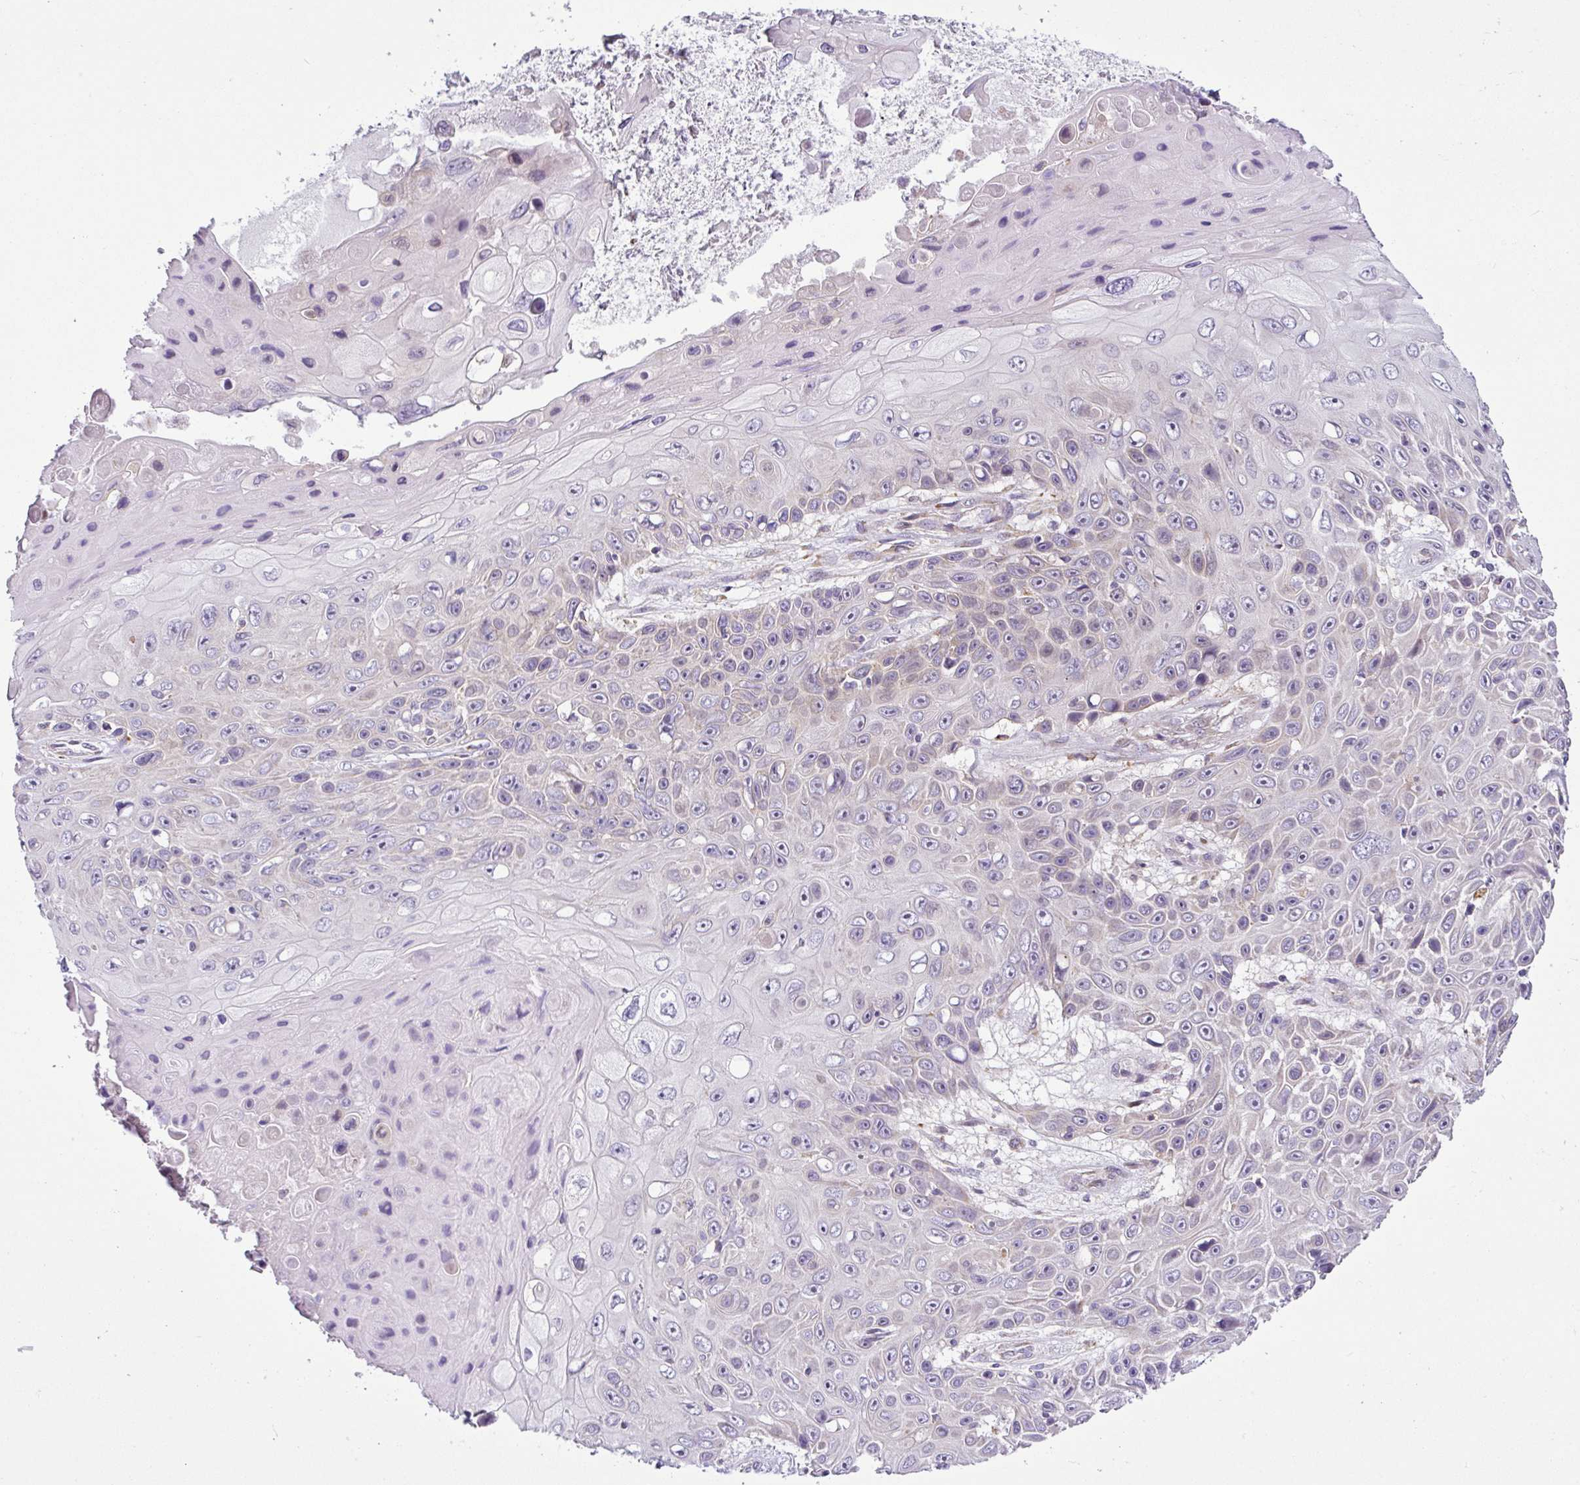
{"staining": {"intensity": "negative", "quantity": "none", "location": "none"}, "tissue": "skin cancer", "cell_type": "Tumor cells", "image_type": "cancer", "snomed": [{"axis": "morphology", "description": "Squamous cell carcinoma, NOS"}, {"axis": "topography", "description": "Skin"}], "caption": "Image shows no protein staining in tumor cells of skin cancer tissue.", "gene": "NDUFB2", "patient": {"sex": "male", "age": 82}}